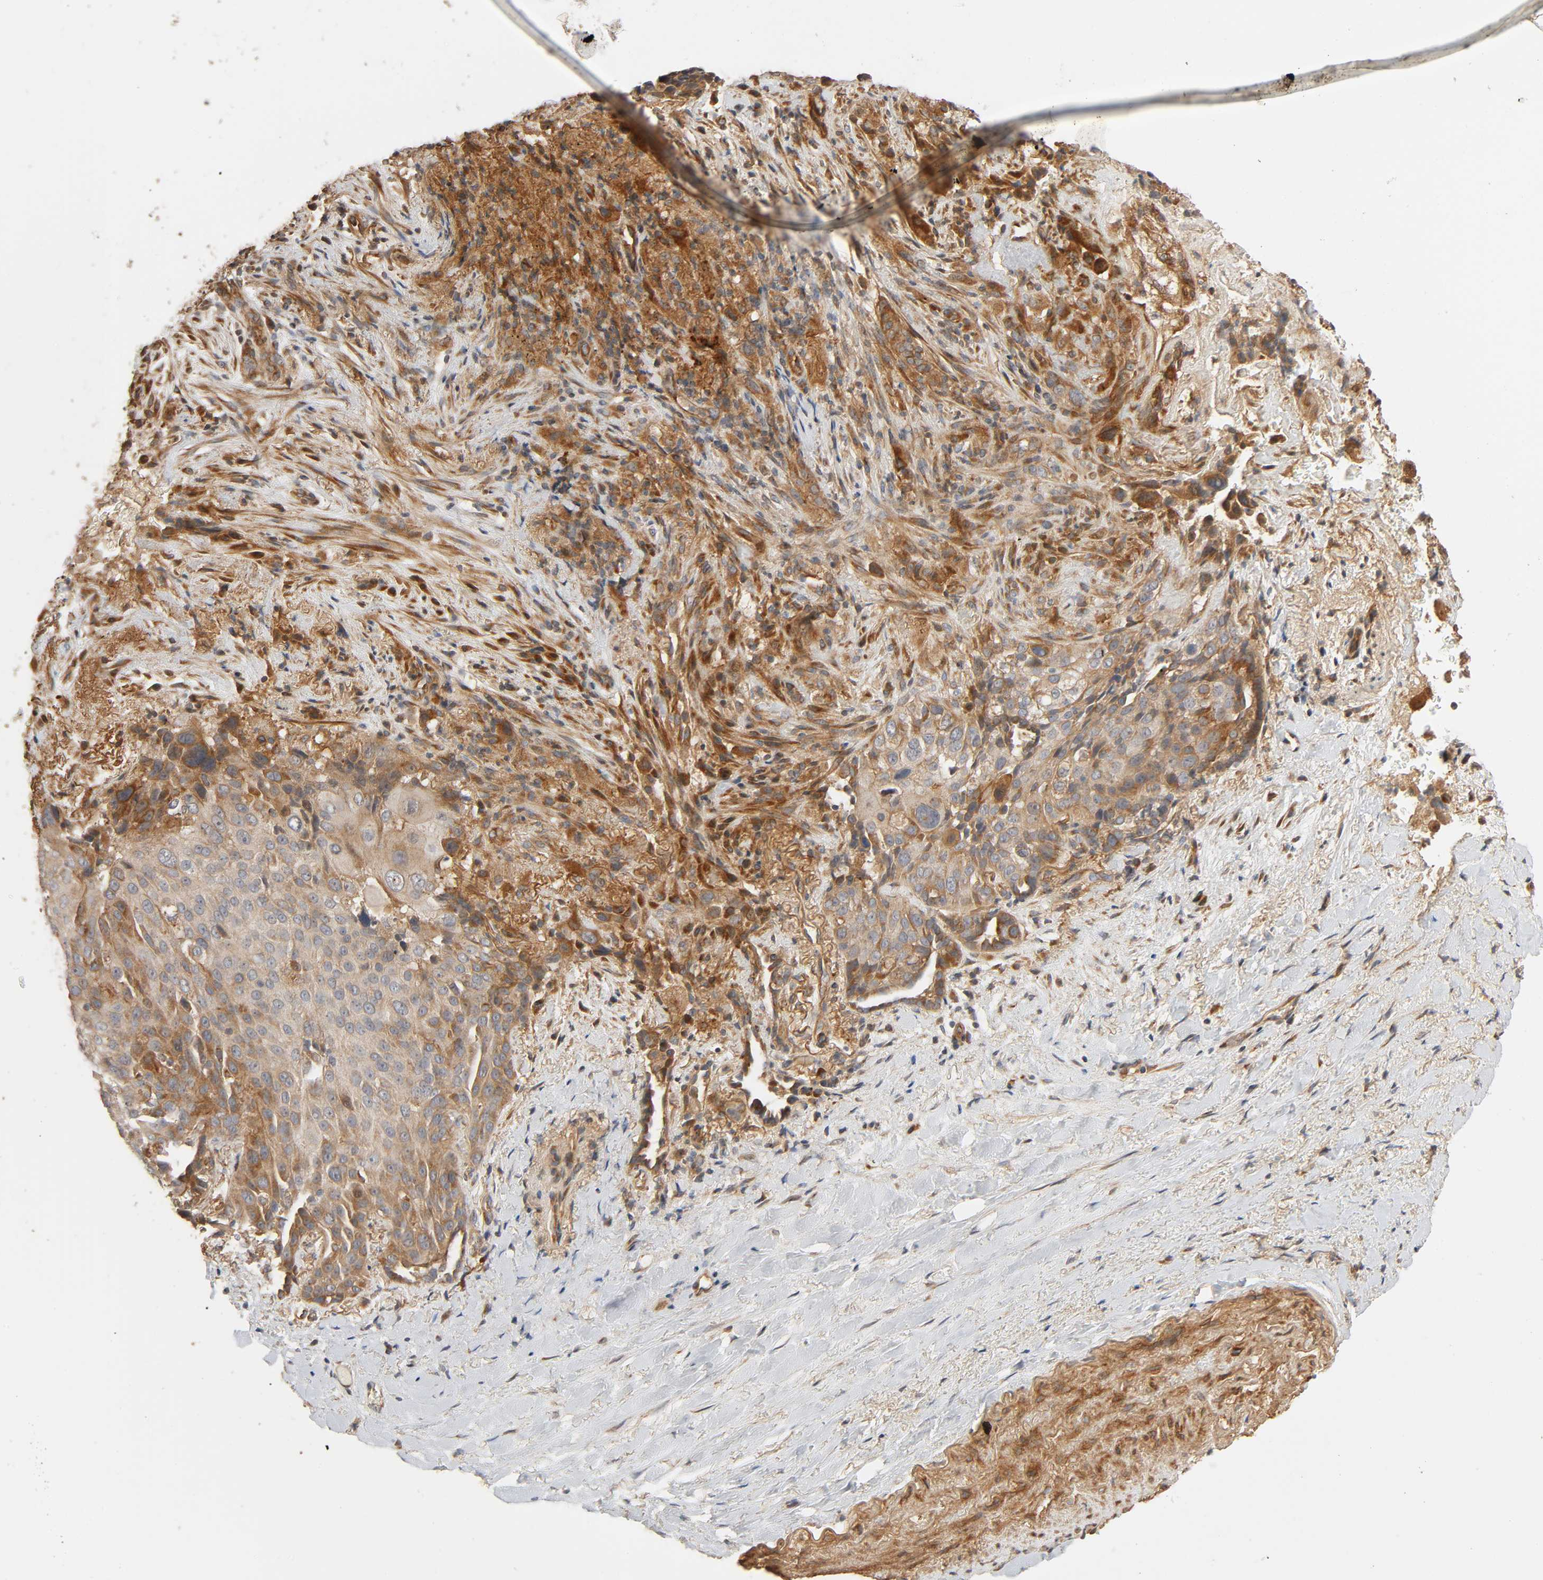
{"staining": {"intensity": "moderate", "quantity": ">75%", "location": "cytoplasmic/membranous"}, "tissue": "lung cancer", "cell_type": "Tumor cells", "image_type": "cancer", "snomed": [{"axis": "morphology", "description": "Squamous cell carcinoma, NOS"}, {"axis": "topography", "description": "Lung"}], "caption": "Lung cancer was stained to show a protein in brown. There is medium levels of moderate cytoplasmic/membranous positivity in about >75% of tumor cells.", "gene": "SGSM1", "patient": {"sex": "male", "age": 54}}